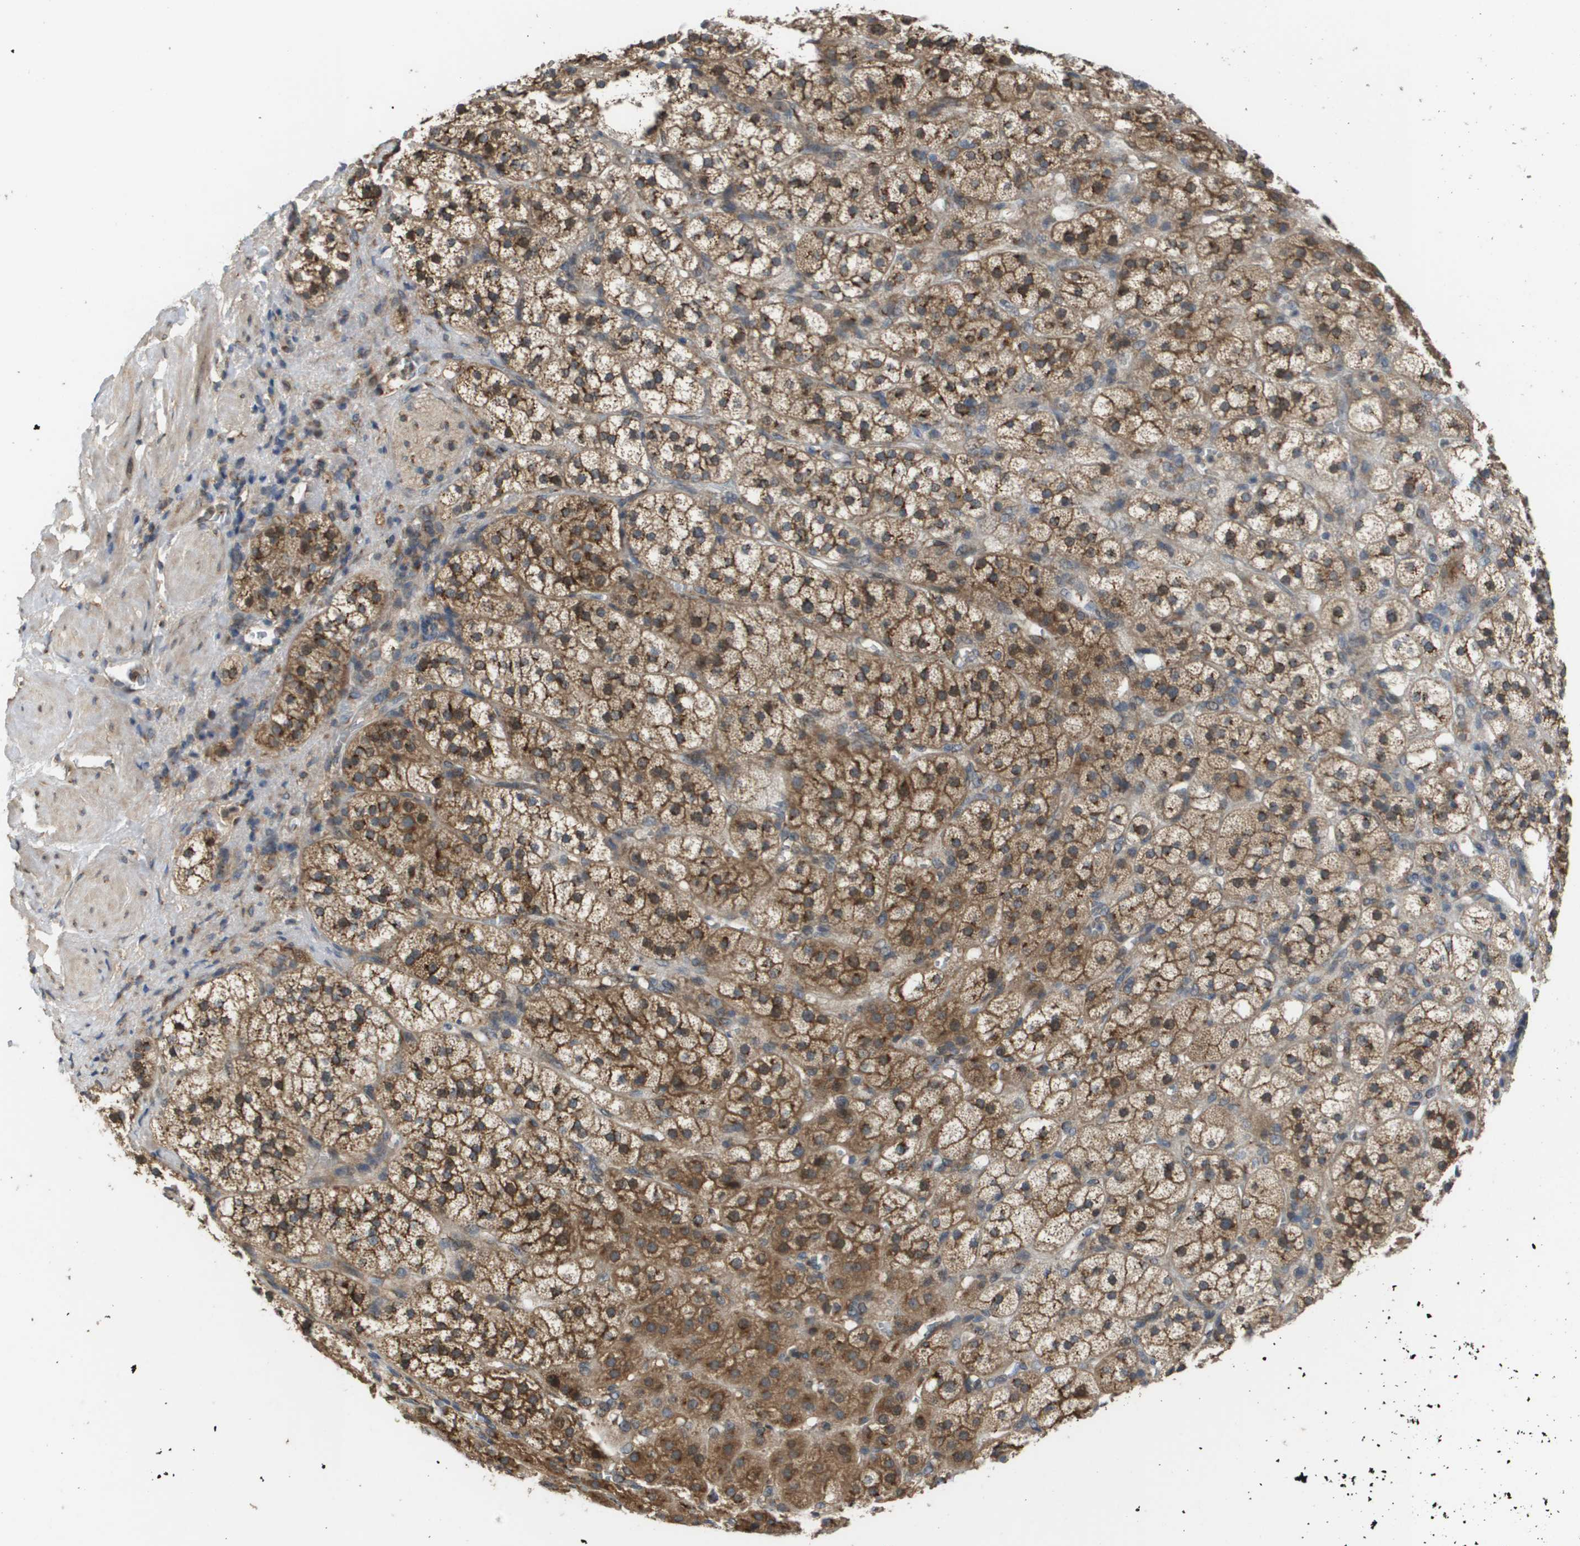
{"staining": {"intensity": "moderate", "quantity": ">75%", "location": "cytoplasmic/membranous"}, "tissue": "adrenal gland", "cell_type": "Glandular cells", "image_type": "normal", "snomed": [{"axis": "morphology", "description": "Normal tissue, NOS"}, {"axis": "topography", "description": "Adrenal gland"}], "caption": "About >75% of glandular cells in unremarkable adrenal gland demonstrate moderate cytoplasmic/membranous protein staining as visualized by brown immunohistochemical staining.", "gene": "PCK1", "patient": {"sex": "male", "age": 56}}